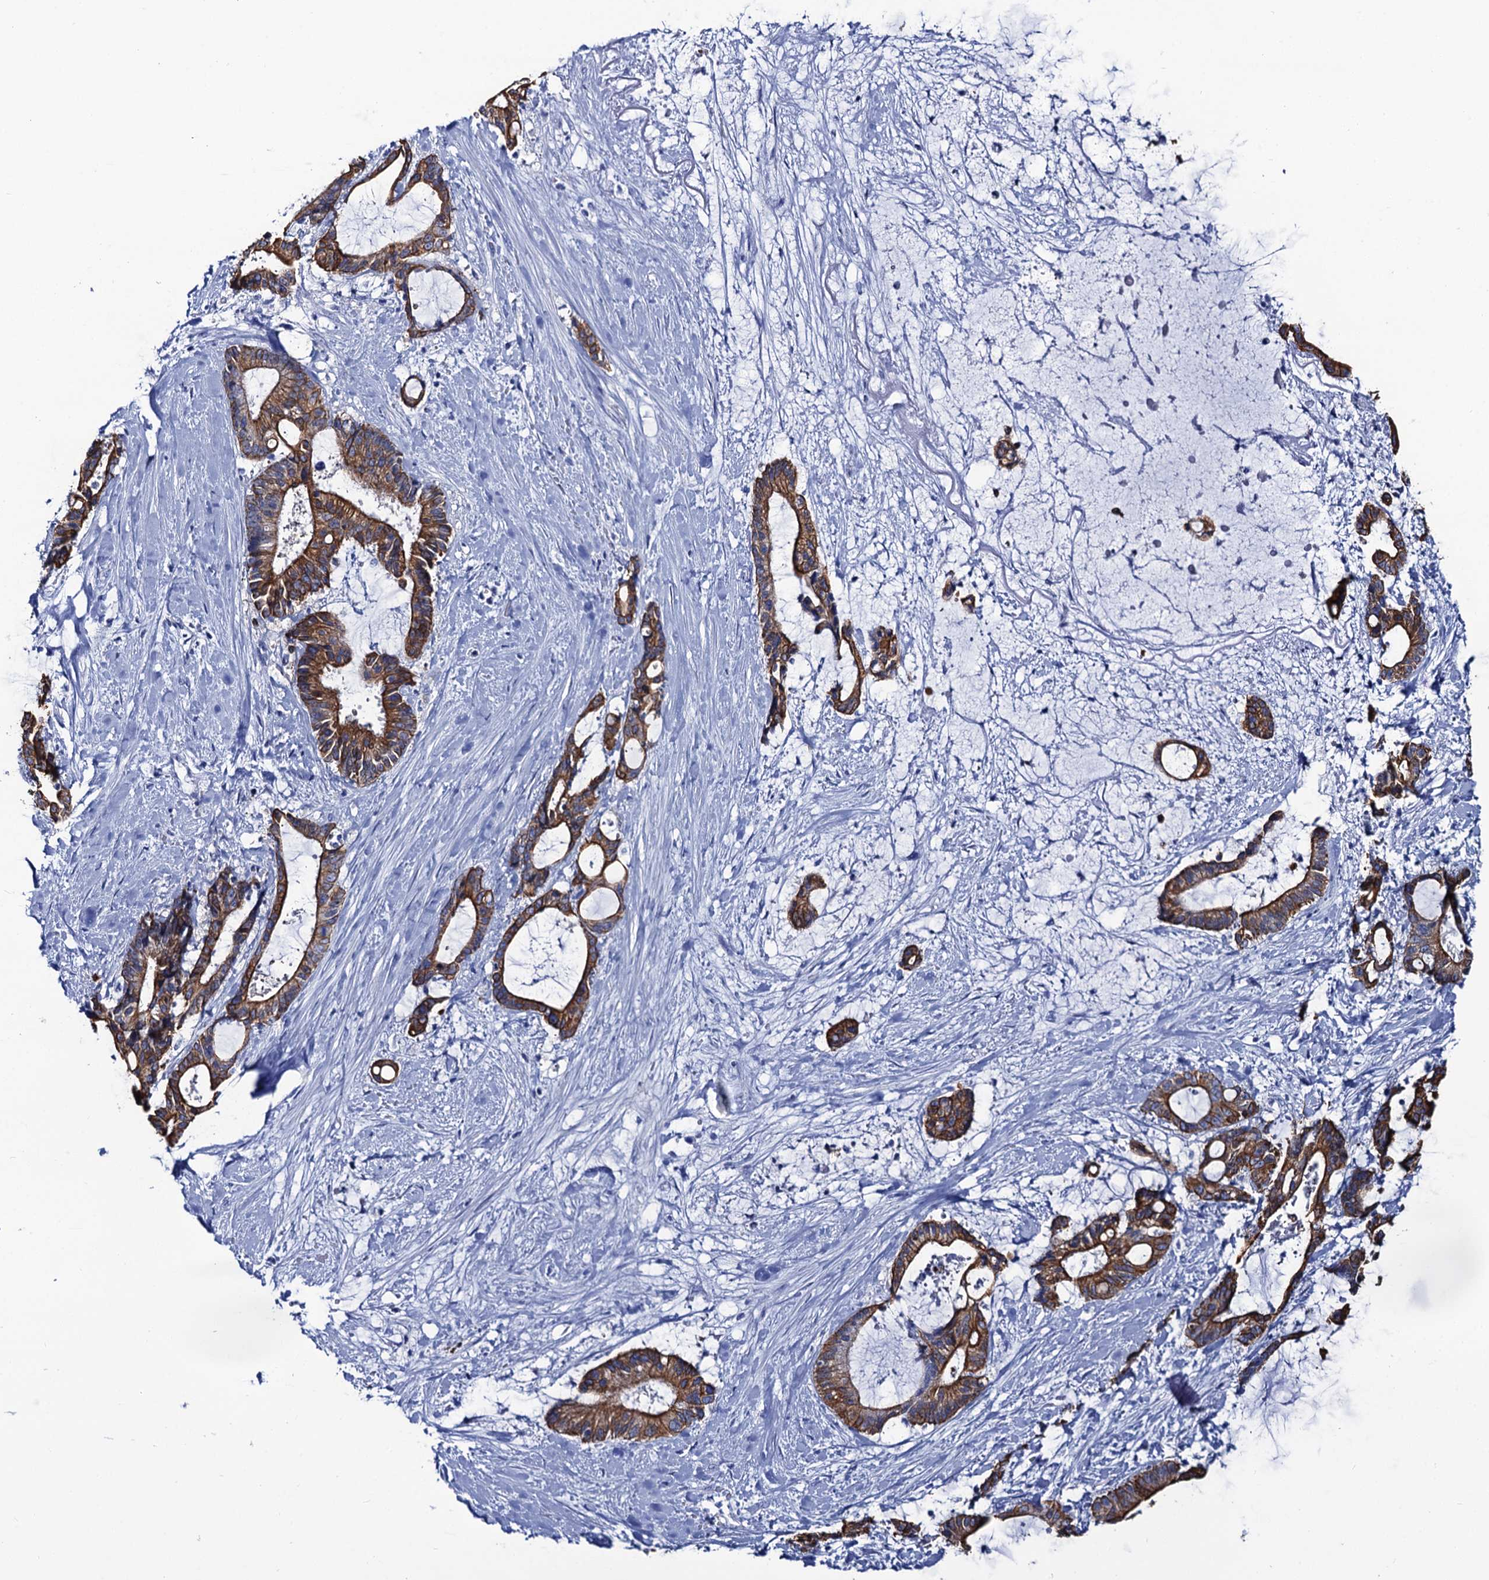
{"staining": {"intensity": "strong", "quantity": ">75%", "location": "cytoplasmic/membranous"}, "tissue": "liver cancer", "cell_type": "Tumor cells", "image_type": "cancer", "snomed": [{"axis": "morphology", "description": "Normal tissue, NOS"}, {"axis": "morphology", "description": "Cholangiocarcinoma"}, {"axis": "topography", "description": "Liver"}, {"axis": "topography", "description": "Peripheral nerve tissue"}], "caption": "Immunohistochemistry staining of liver cholangiocarcinoma, which shows high levels of strong cytoplasmic/membranous staining in about >75% of tumor cells indicating strong cytoplasmic/membranous protein expression. The staining was performed using DAB (brown) for protein detection and nuclei were counterstained in hematoxylin (blue).", "gene": "RAB3IP", "patient": {"sex": "female", "age": 73}}